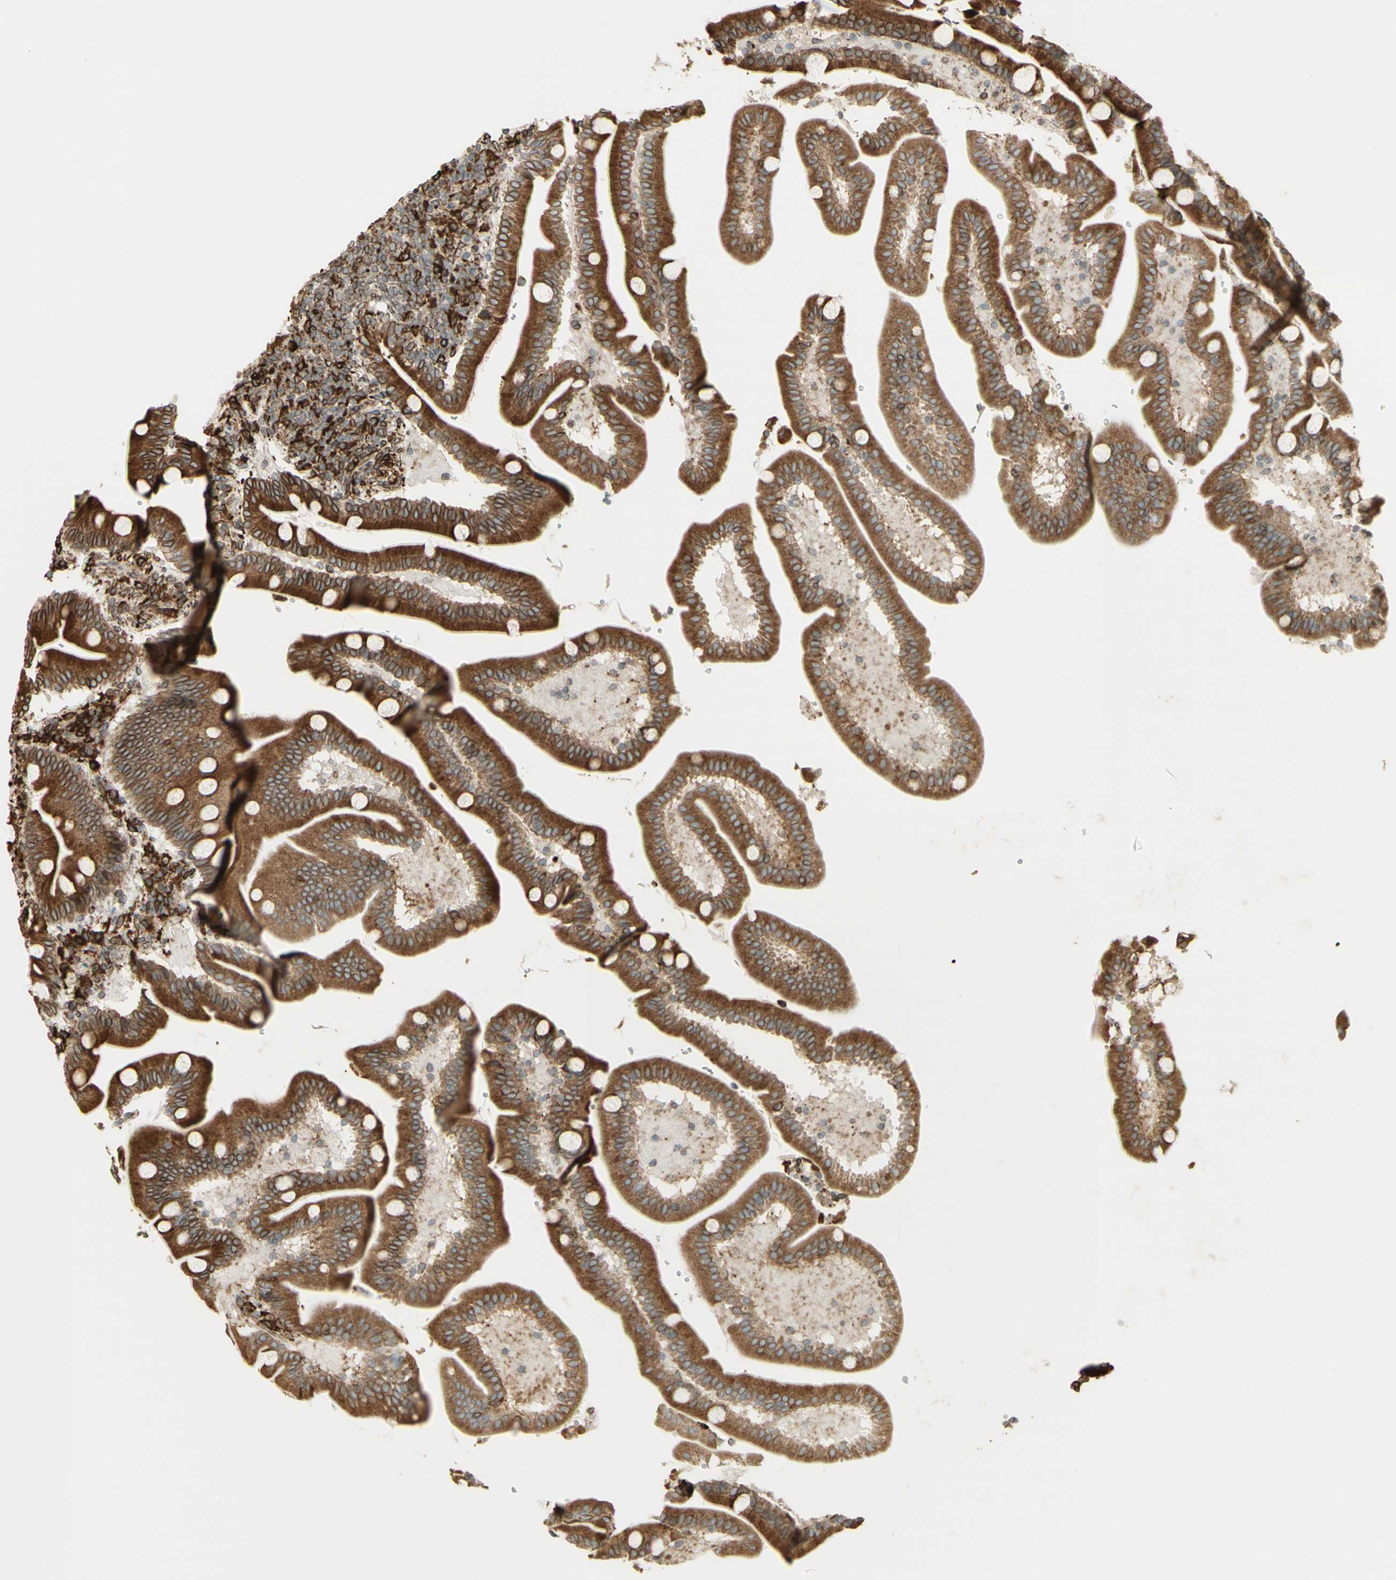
{"staining": {"intensity": "strong", "quantity": ">75%", "location": "cytoplasmic/membranous"}, "tissue": "duodenum", "cell_type": "Glandular cells", "image_type": "normal", "snomed": [{"axis": "morphology", "description": "Normal tissue, NOS"}, {"axis": "topography", "description": "Duodenum"}], "caption": "Protein staining shows strong cytoplasmic/membranous expression in approximately >75% of glandular cells in normal duodenum. (DAB (3,3'-diaminobenzidine) IHC with brightfield microscopy, high magnification).", "gene": "CANX", "patient": {"sex": "male", "age": 54}}